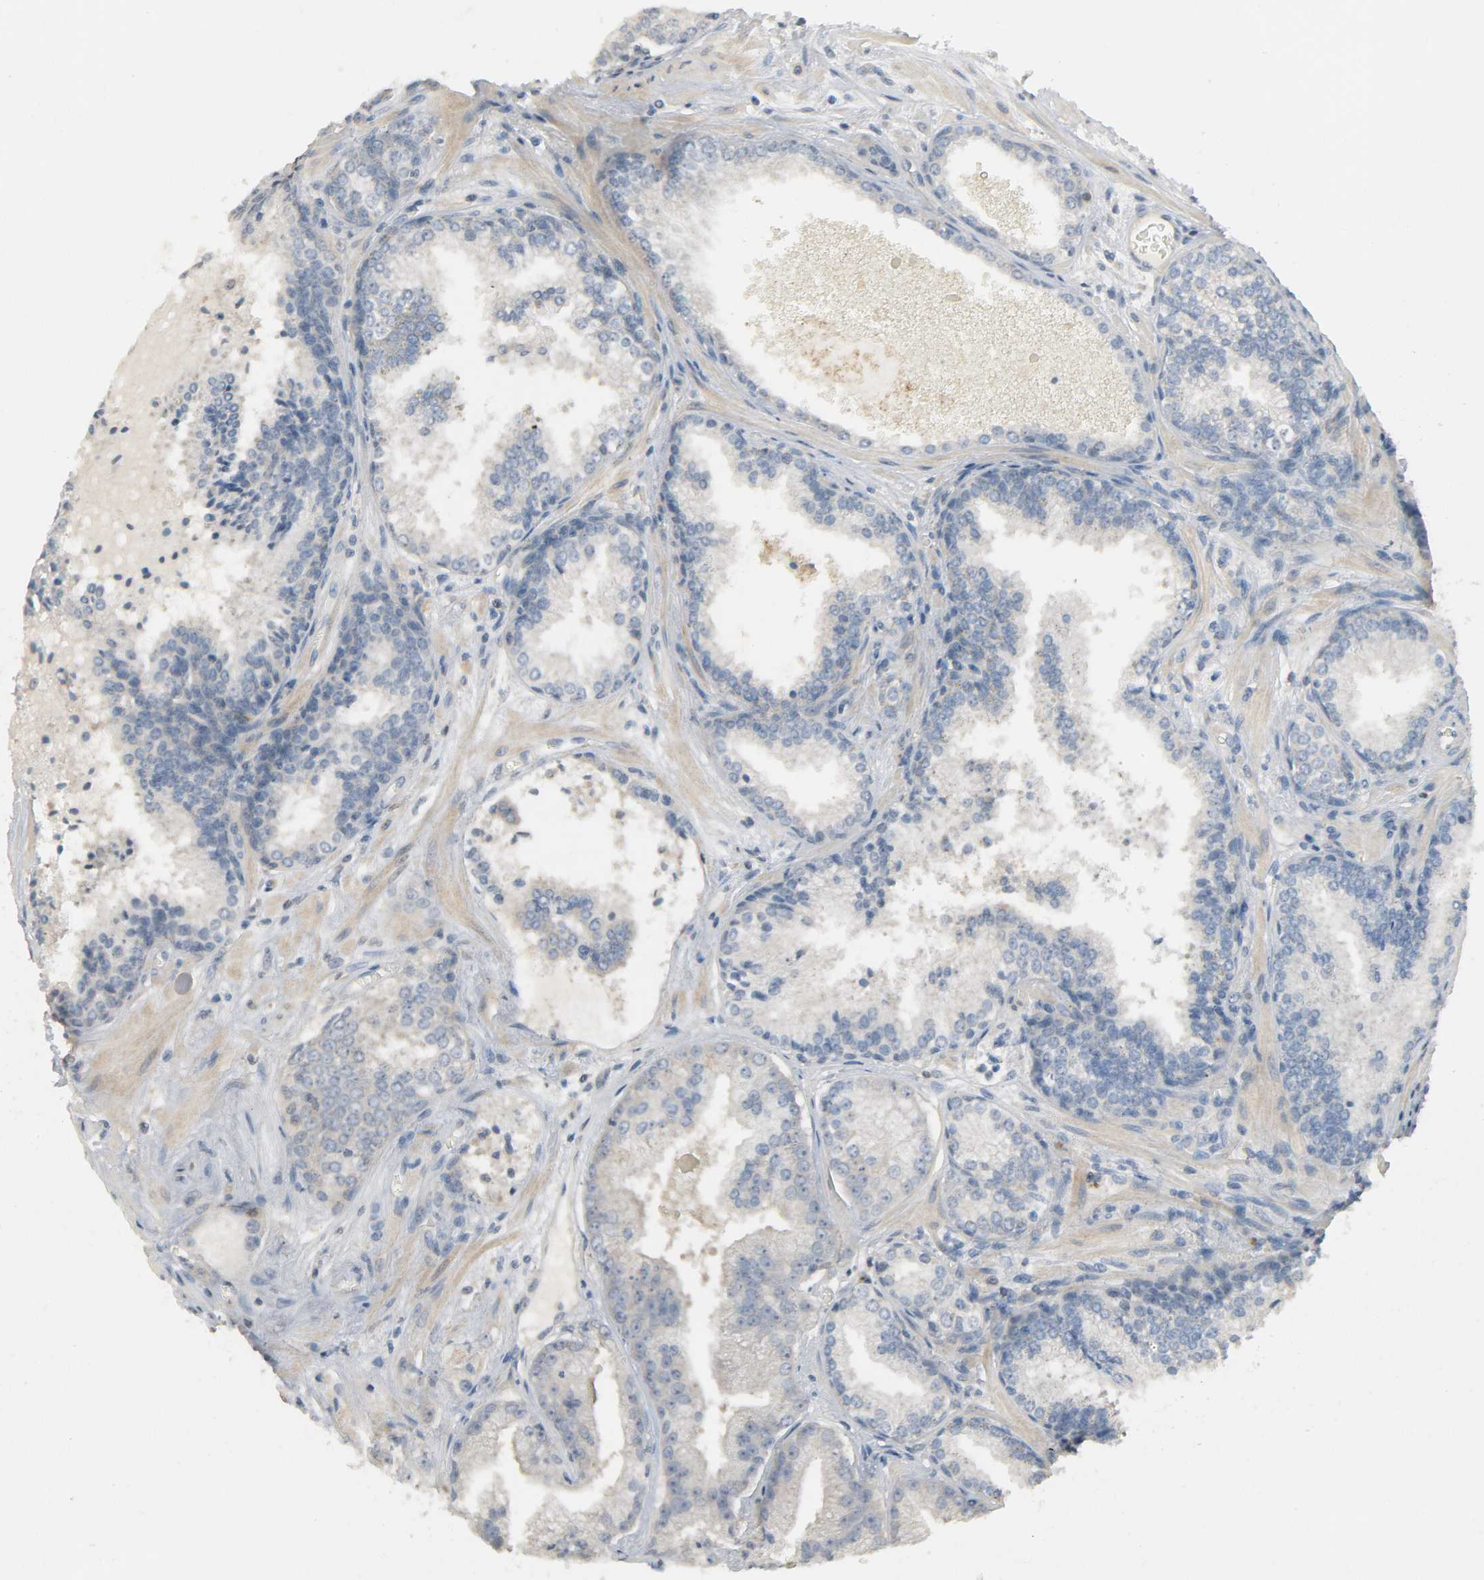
{"staining": {"intensity": "weak", "quantity": "<25%", "location": "cytoplasmic/membranous"}, "tissue": "prostate cancer", "cell_type": "Tumor cells", "image_type": "cancer", "snomed": [{"axis": "morphology", "description": "Adenocarcinoma, Low grade"}, {"axis": "topography", "description": "Prostate"}], "caption": "Histopathology image shows no protein staining in tumor cells of prostate cancer (adenocarcinoma (low-grade)) tissue.", "gene": "CD4", "patient": {"sex": "male", "age": 60}}